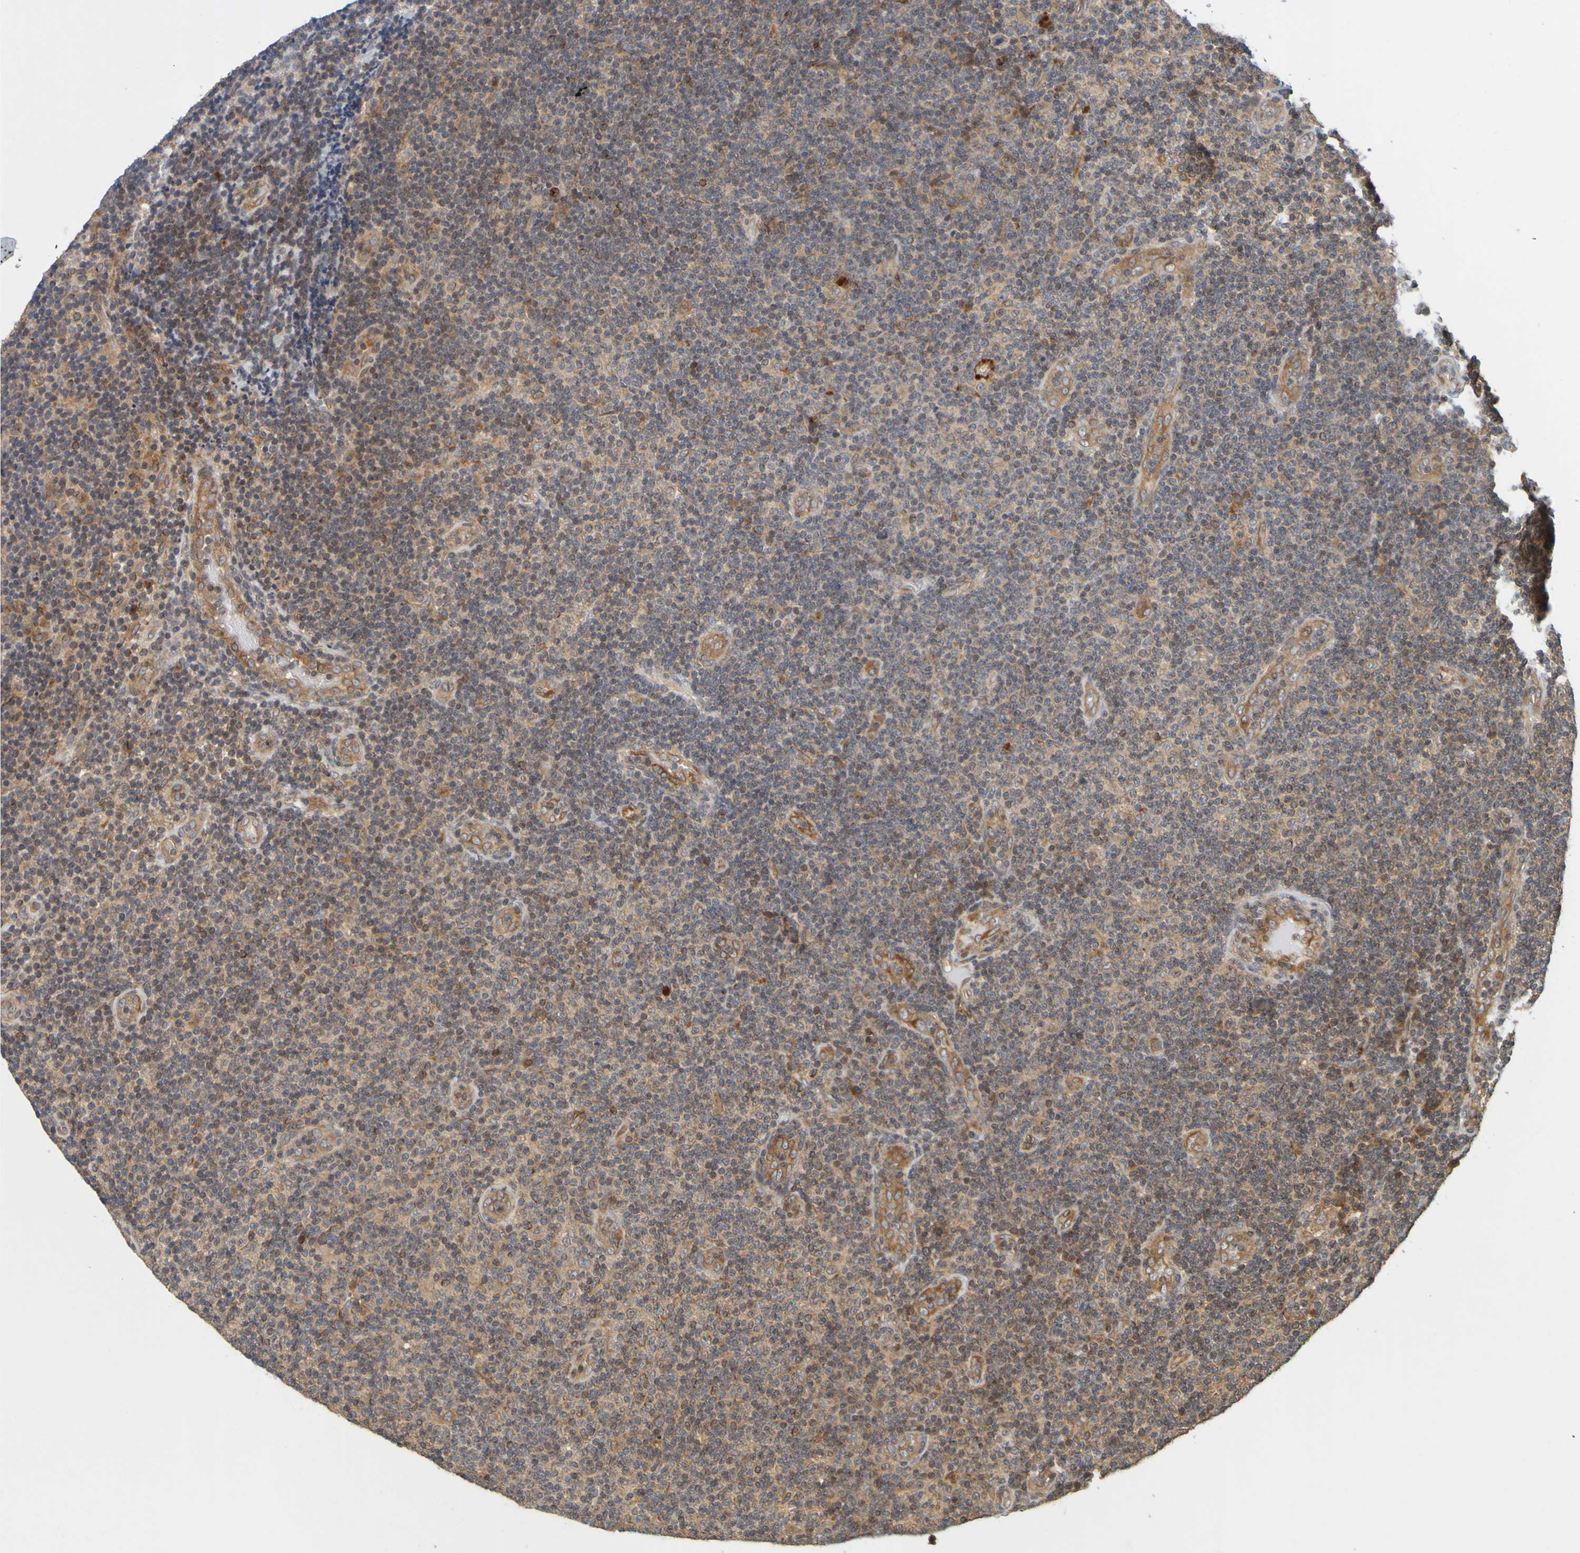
{"staining": {"intensity": "moderate", "quantity": "25%-75%", "location": "cytoplasmic/membranous"}, "tissue": "lymphoma", "cell_type": "Tumor cells", "image_type": "cancer", "snomed": [{"axis": "morphology", "description": "Malignant lymphoma, non-Hodgkin's type, Low grade"}, {"axis": "topography", "description": "Lymph node"}], "caption": "Human lymphoma stained with a protein marker demonstrates moderate staining in tumor cells.", "gene": "OCRL", "patient": {"sex": "male", "age": 83}}